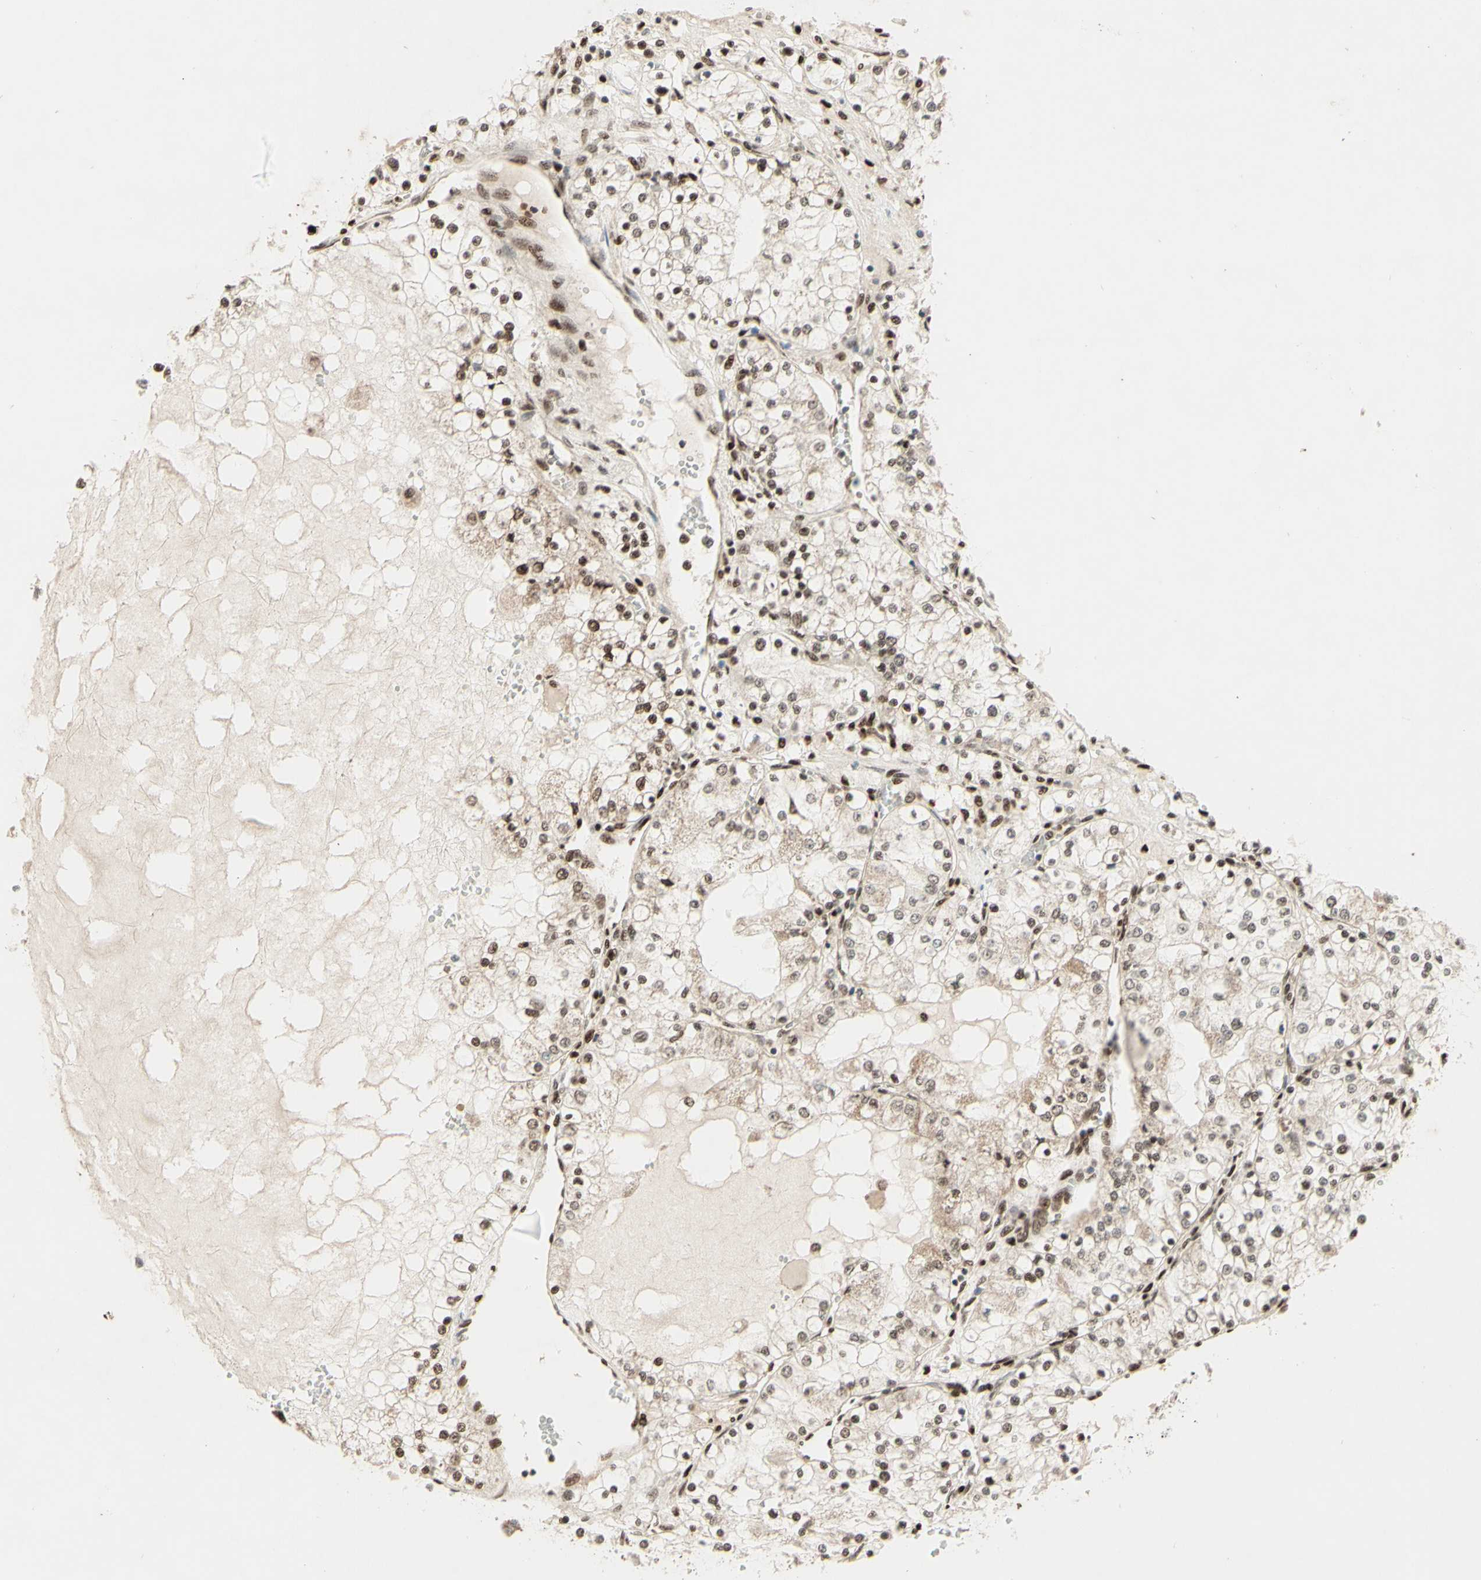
{"staining": {"intensity": "strong", "quantity": ">75%", "location": "nuclear"}, "tissue": "renal cancer", "cell_type": "Tumor cells", "image_type": "cancer", "snomed": [{"axis": "morphology", "description": "Adenocarcinoma, NOS"}, {"axis": "topography", "description": "Kidney"}], "caption": "DAB immunohistochemical staining of human renal cancer (adenocarcinoma) displays strong nuclear protein staining in approximately >75% of tumor cells. Nuclei are stained in blue.", "gene": "NR3C1", "patient": {"sex": "male", "age": 68}}